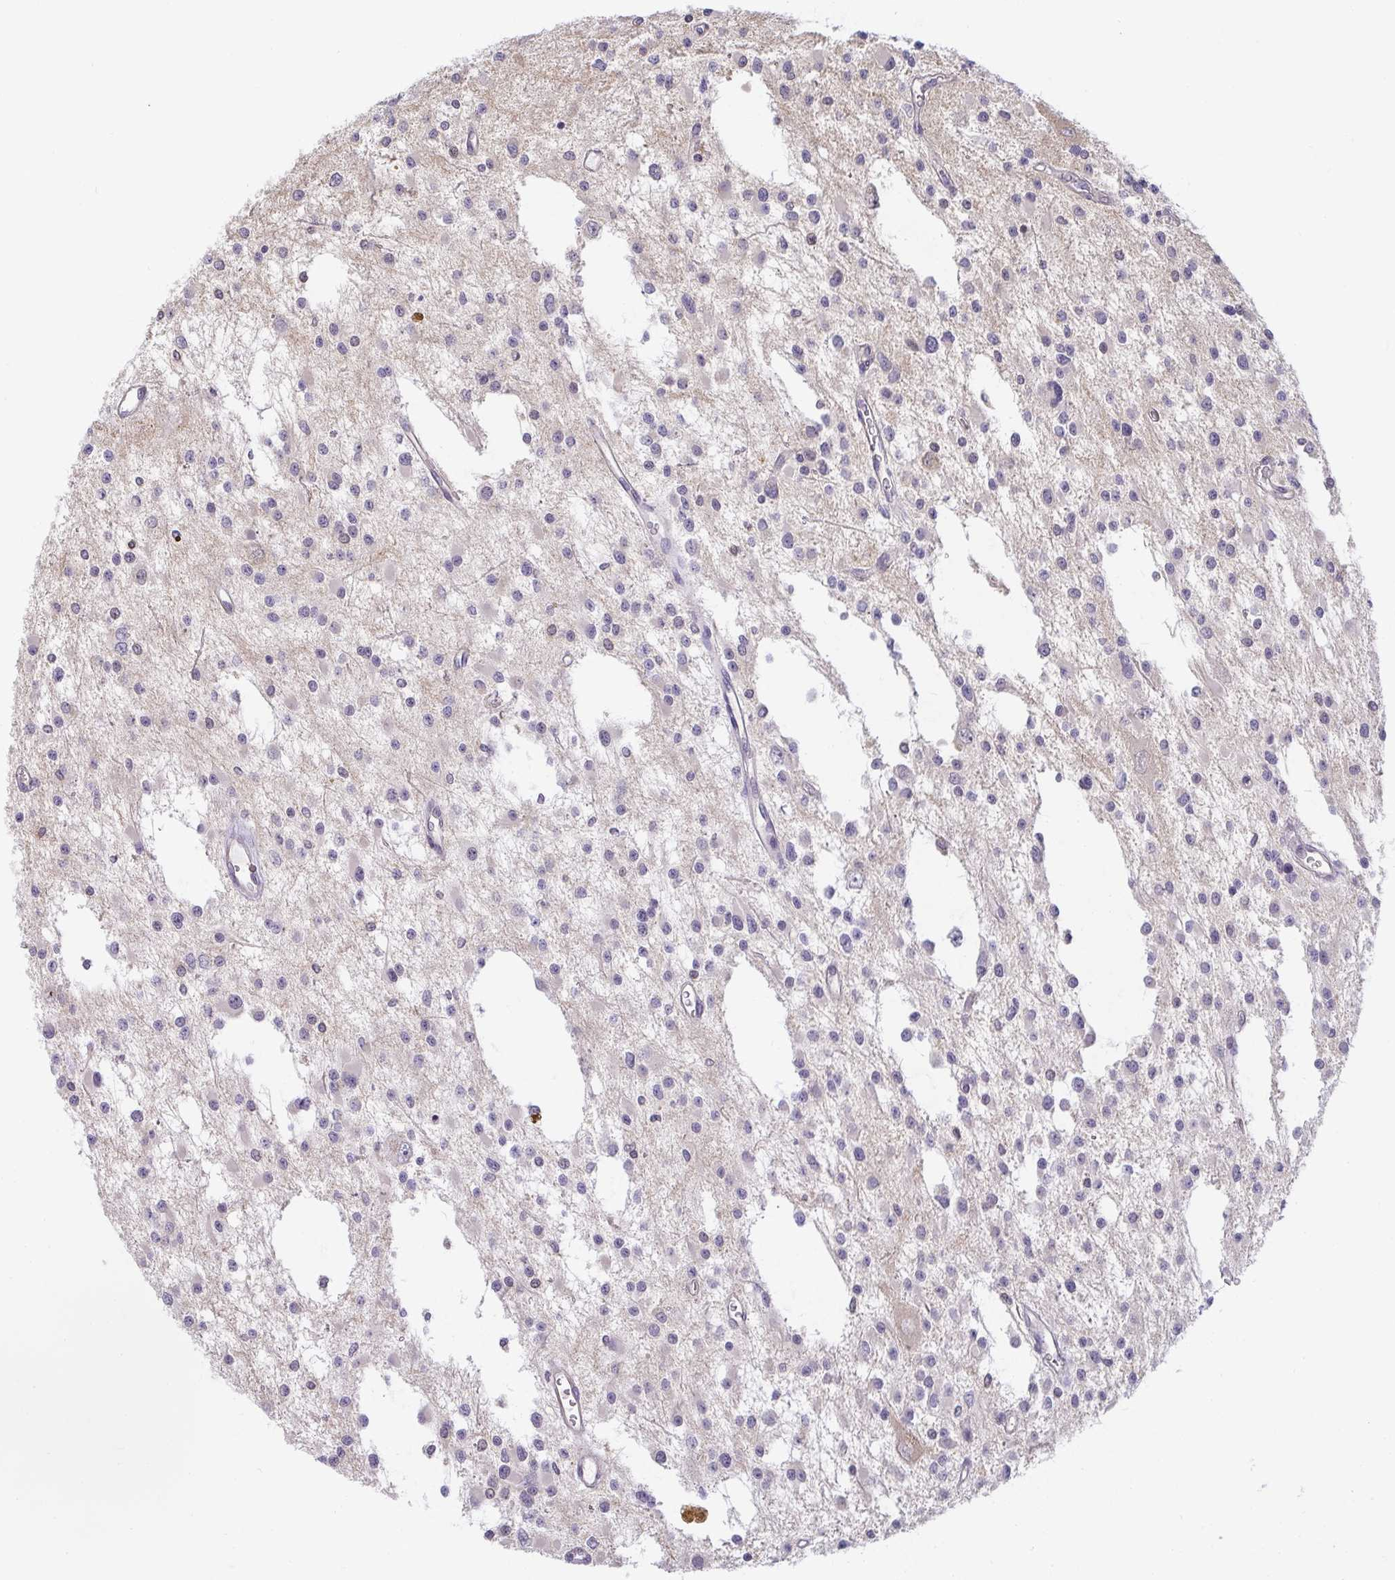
{"staining": {"intensity": "negative", "quantity": "none", "location": "none"}, "tissue": "glioma", "cell_type": "Tumor cells", "image_type": "cancer", "snomed": [{"axis": "morphology", "description": "Glioma, malignant, Low grade"}, {"axis": "topography", "description": "Brain"}], "caption": "High magnification brightfield microscopy of malignant low-grade glioma stained with DAB (brown) and counterstained with hematoxylin (blue): tumor cells show no significant staining.", "gene": "GSDMB", "patient": {"sex": "male", "age": 43}}